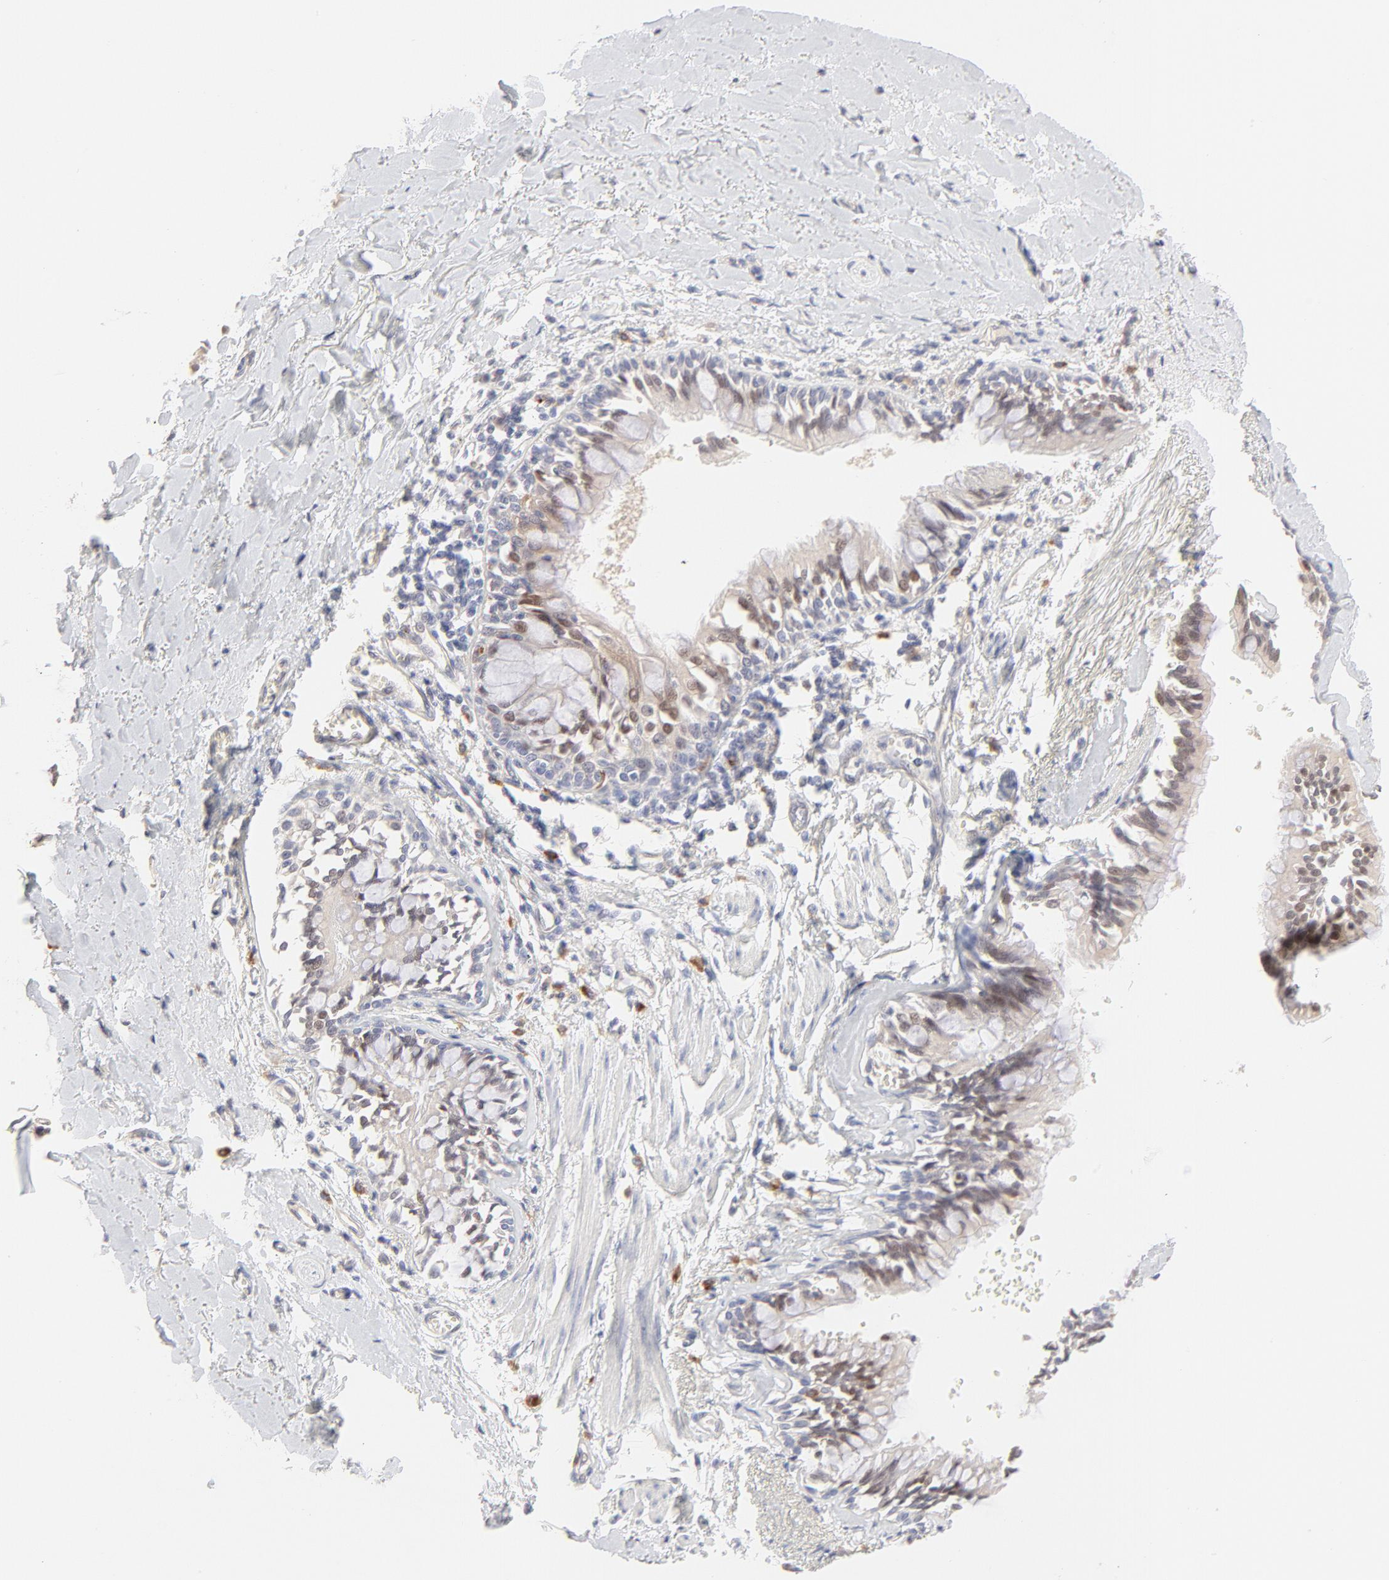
{"staining": {"intensity": "strong", "quantity": ">75%", "location": "nuclear"}, "tissue": "bronchus", "cell_type": "Respiratory epithelial cells", "image_type": "normal", "snomed": [{"axis": "morphology", "description": "Normal tissue, NOS"}, {"axis": "topography", "description": "Bronchus"}, {"axis": "topography", "description": "Lung"}], "caption": "Immunohistochemical staining of normal human bronchus demonstrates >75% levels of strong nuclear protein positivity in about >75% of respiratory epithelial cells.", "gene": "ELF3", "patient": {"sex": "female", "age": 56}}